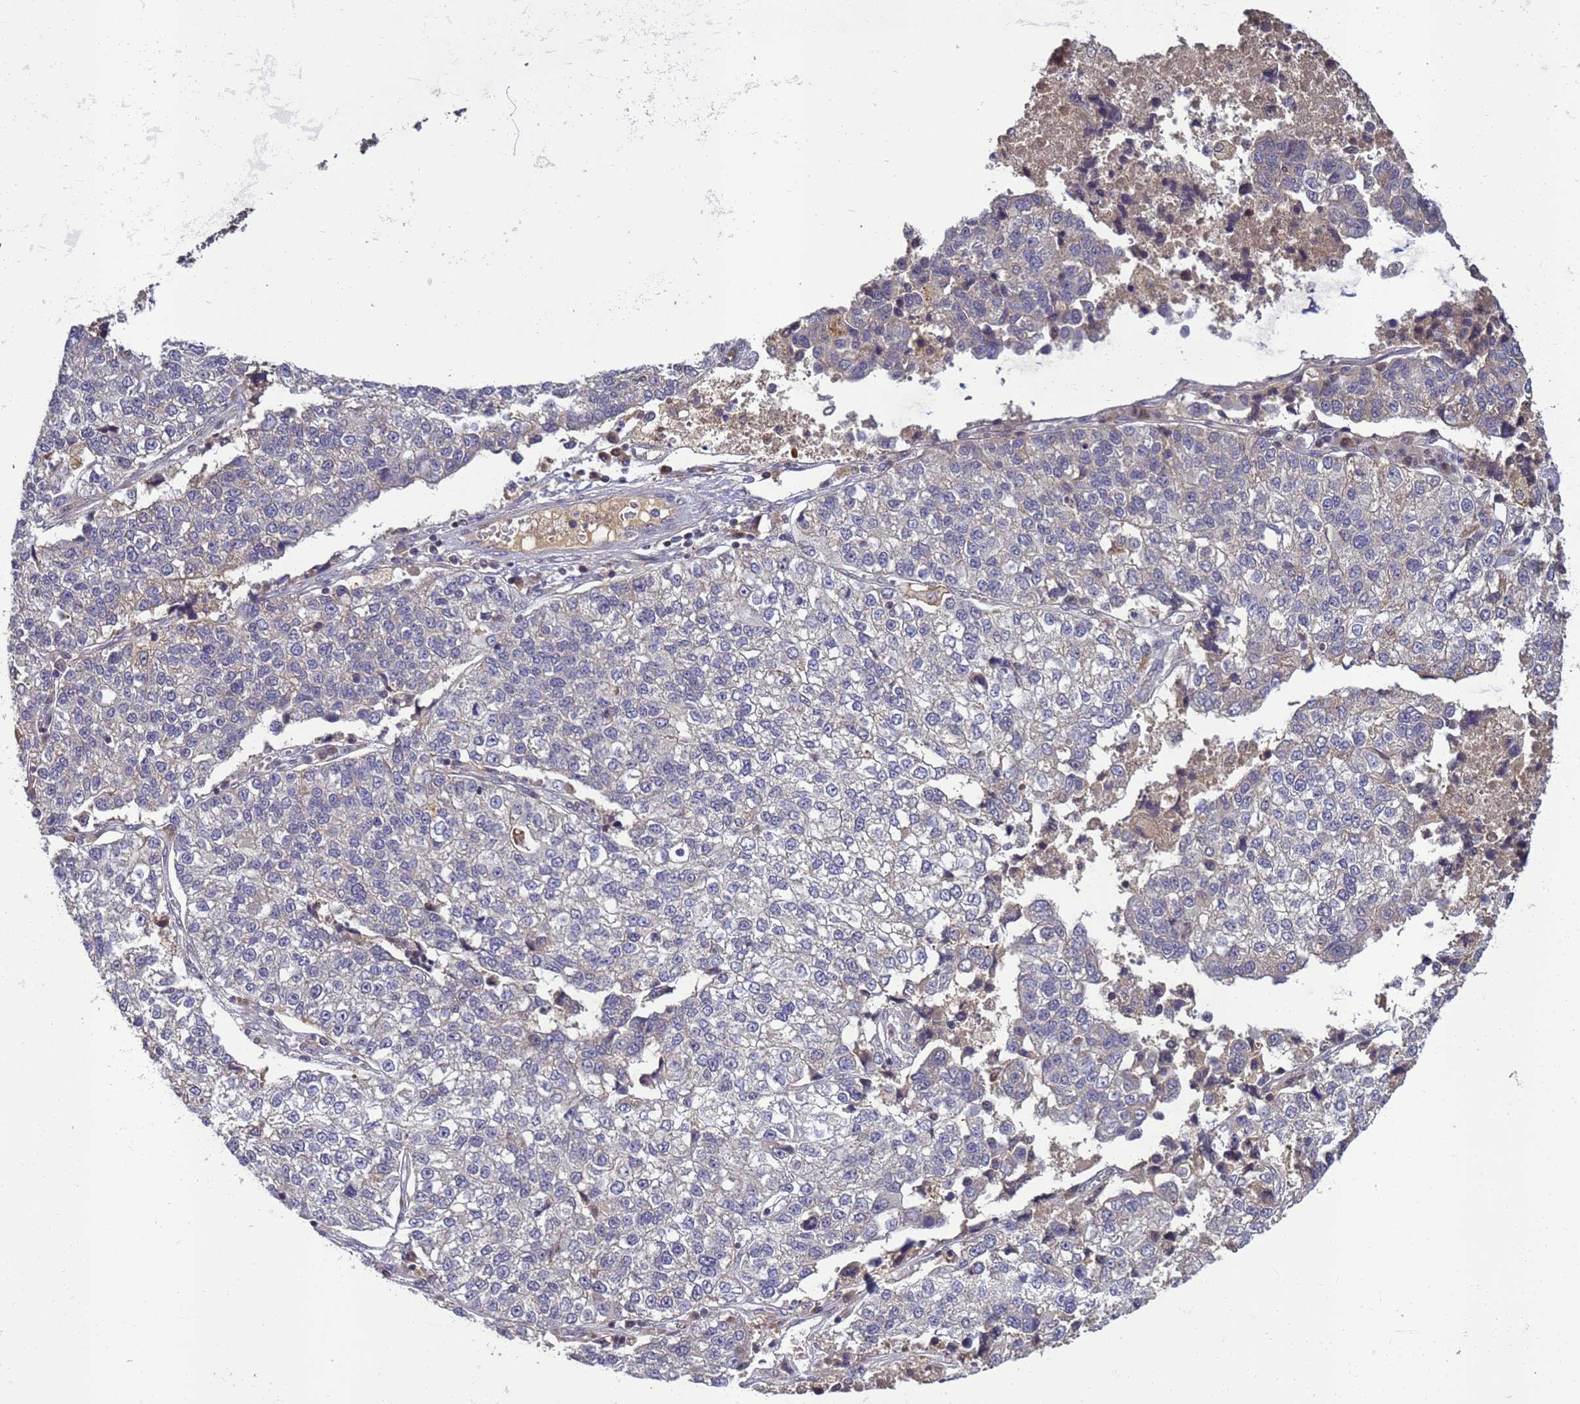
{"staining": {"intensity": "negative", "quantity": "none", "location": "none"}, "tissue": "lung cancer", "cell_type": "Tumor cells", "image_type": "cancer", "snomed": [{"axis": "morphology", "description": "Adenocarcinoma, NOS"}, {"axis": "topography", "description": "Lung"}], "caption": "DAB immunohistochemical staining of human lung adenocarcinoma demonstrates no significant positivity in tumor cells. Brightfield microscopy of IHC stained with DAB (3,3'-diaminobenzidine) (brown) and hematoxylin (blue), captured at high magnification.", "gene": "TMEM74B", "patient": {"sex": "male", "age": 49}}